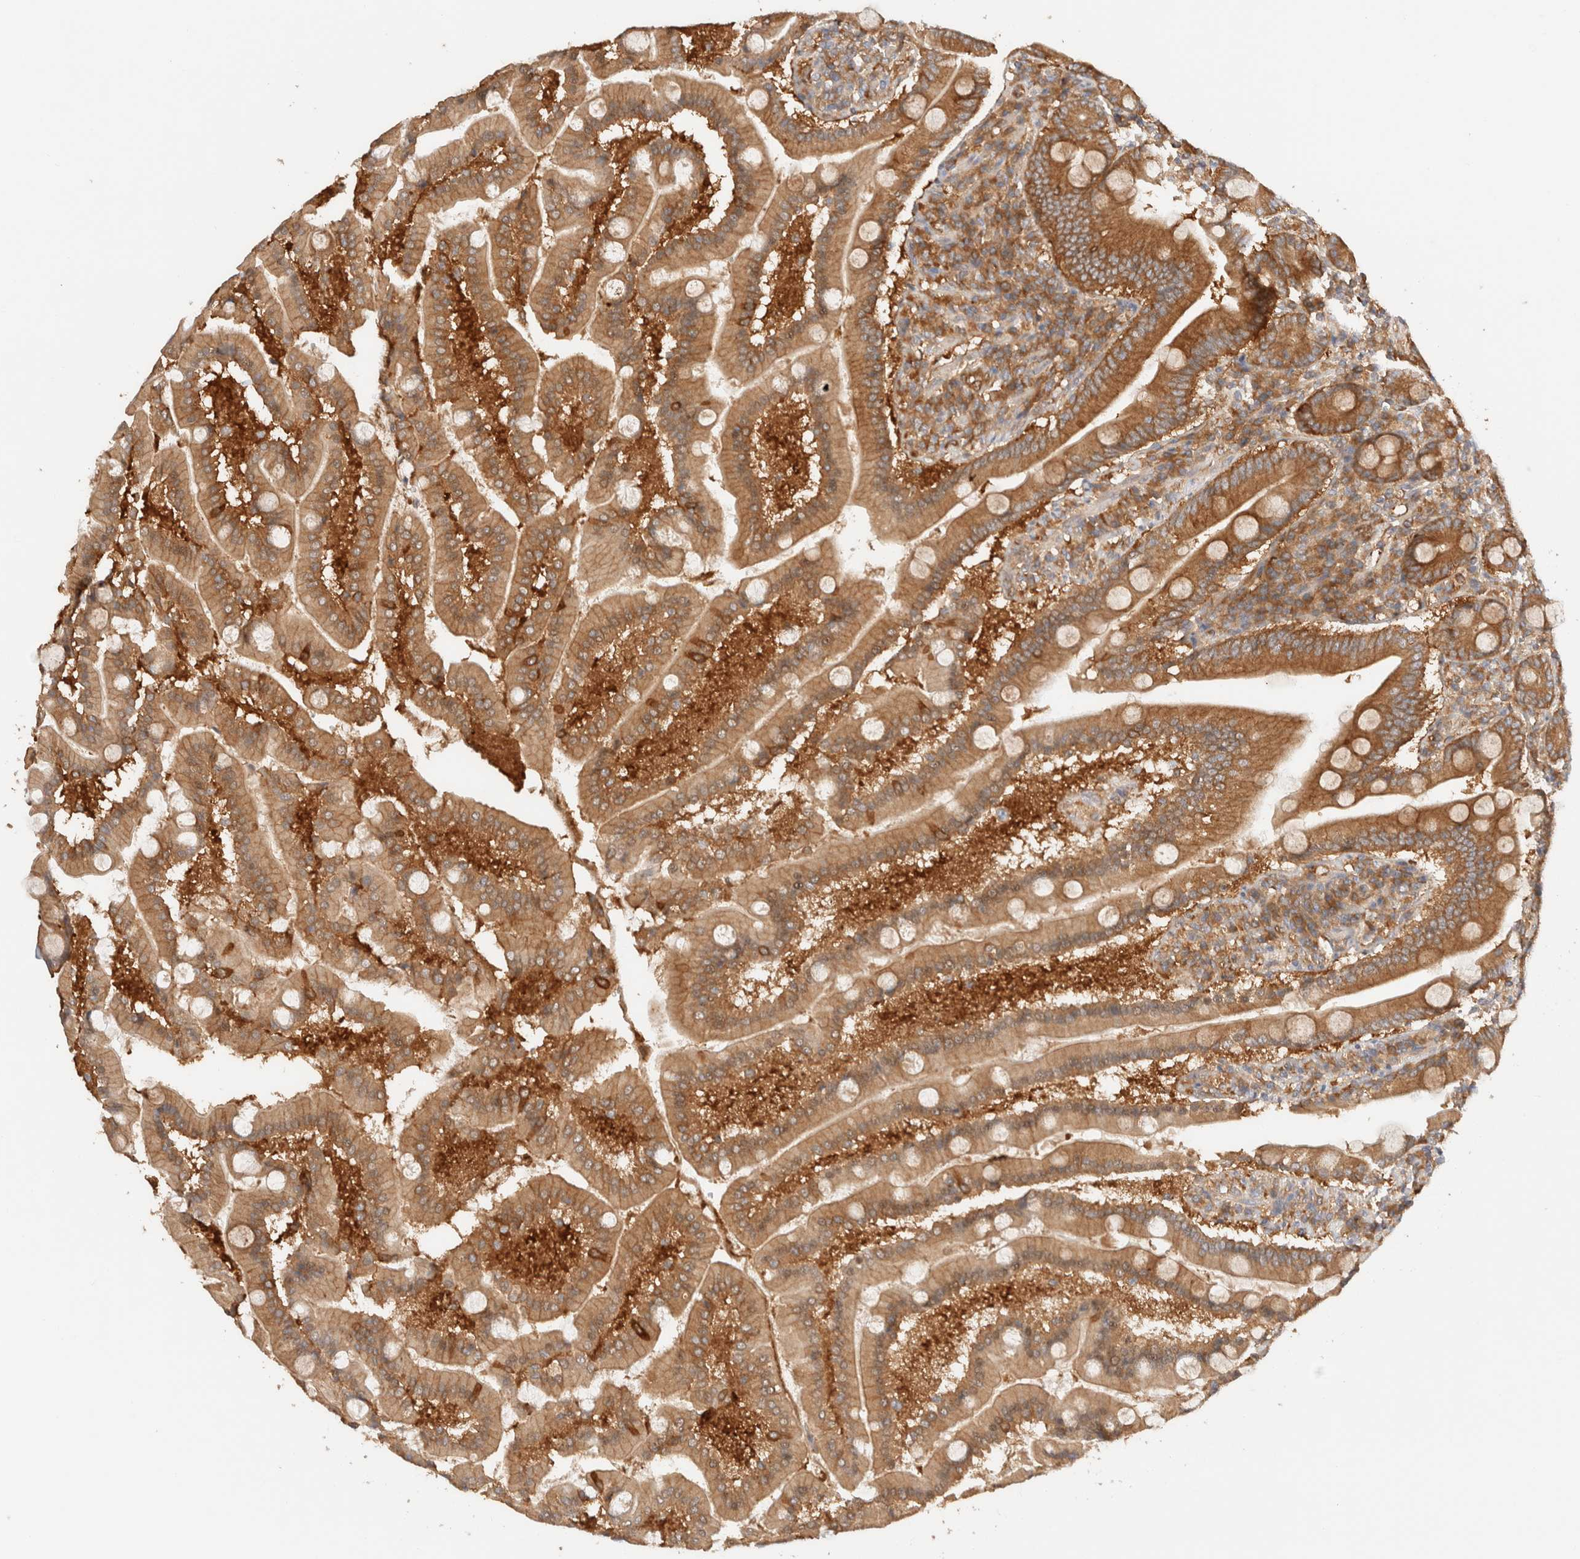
{"staining": {"intensity": "moderate", "quantity": ">75%", "location": "cytoplasmic/membranous"}, "tissue": "duodenum", "cell_type": "Glandular cells", "image_type": "normal", "snomed": [{"axis": "morphology", "description": "Normal tissue, NOS"}, {"axis": "topography", "description": "Duodenum"}], "caption": "The immunohistochemical stain labels moderate cytoplasmic/membranous staining in glandular cells of unremarkable duodenum.", "gene": "RABEP1", "patient": {"sex": "male", "age": 50}}